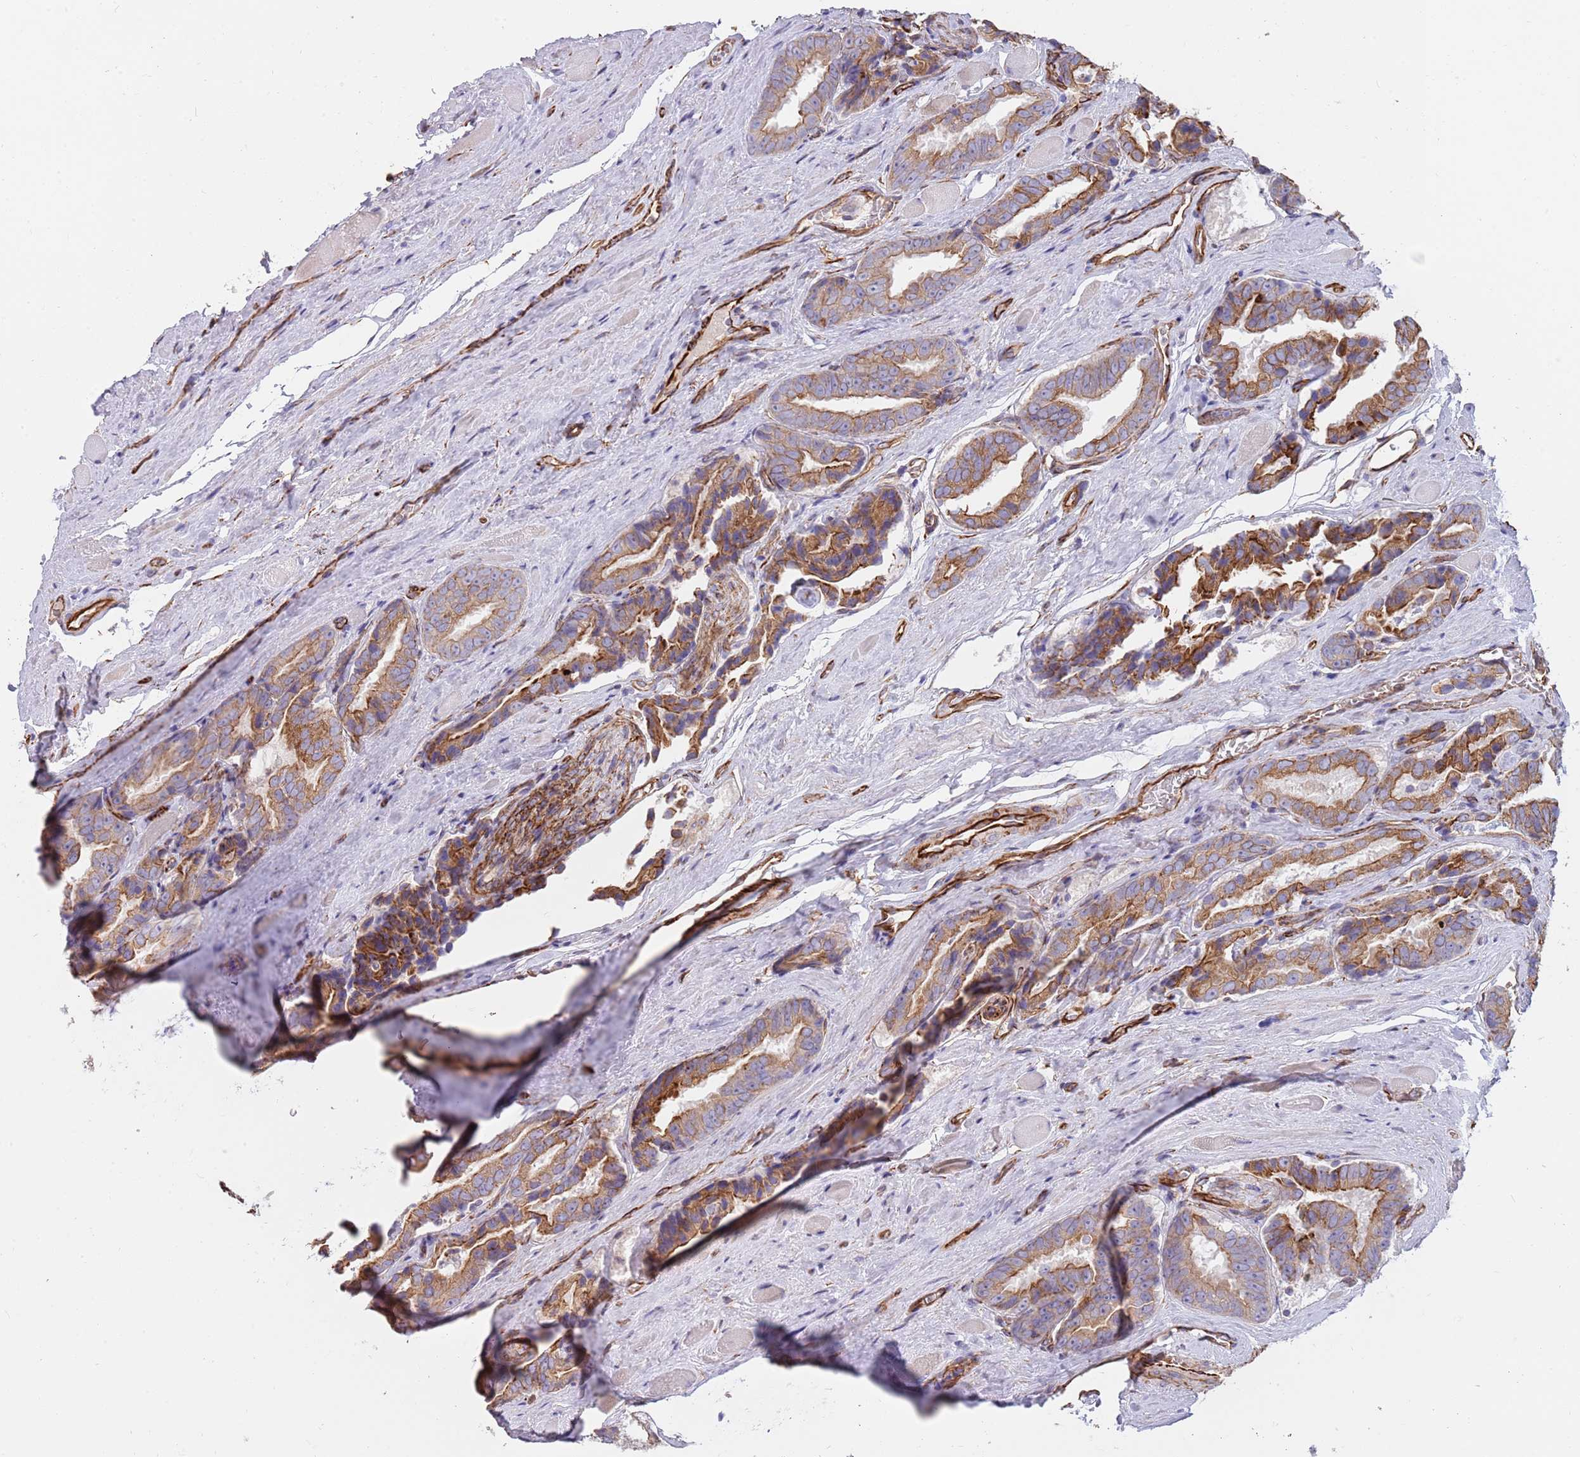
{"staining": {"intensity": "moderate", "quantity": ">75%", "location": "cytoplasmic/membranous"}, "tissue": "prostate cancer", "cell_type": "Tumor cells", "image_type": "cancer", "snomed": [{"axis": "morphology", "description": "Adenocarcinoma, High grade"}, {"axis": "topography", "description": "Prostate"}], "caption": "There is medium levels of moderate cytoplasmic/membranous expression in tumor cells of prostate cancer, as demonstrated by immunohistochemical staining (brown color).", "gene": "MOGAT1", "patient": {"sex": "male", "age": 72}}